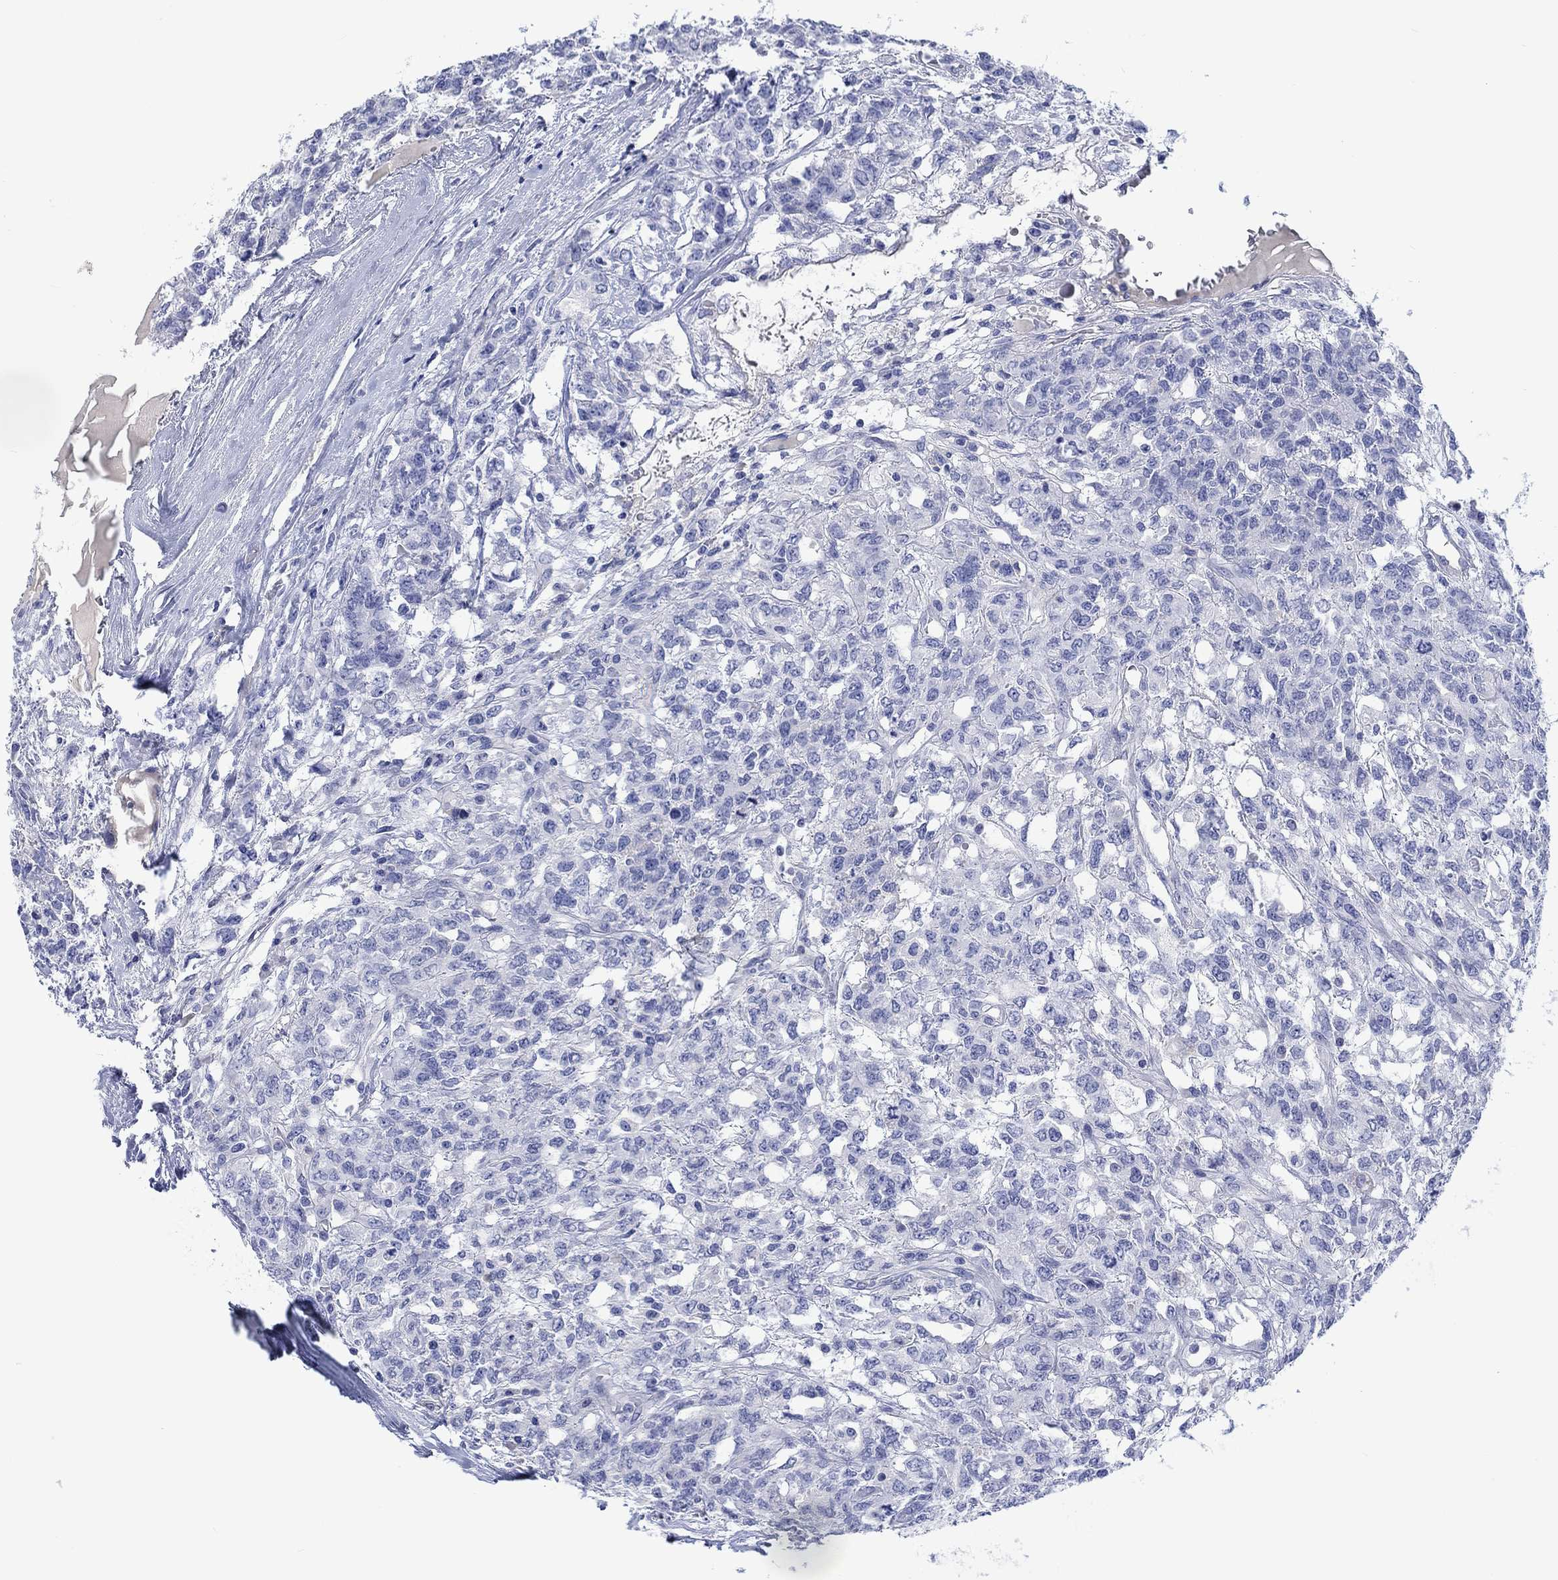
{"staining": {"intensity": "negative", "quantity": "none", "location": "none"}, "tissue": "testis cancer", "cell_type": "Tumor cells", "image_type": "cancer", "snomed": [{"axis": "morphology", "description": "Seminoma, NOS"}, {"axis": "topography", "description": "Testis"}], "caption": "Immunohistochemistry (IHC) histopathology image of seminoma (testis) stained for a protein (brown), which demonstrates no expression in tumor cells.", "gene": "CACNG3", "patient": {"sex": "male", "age": 52}}